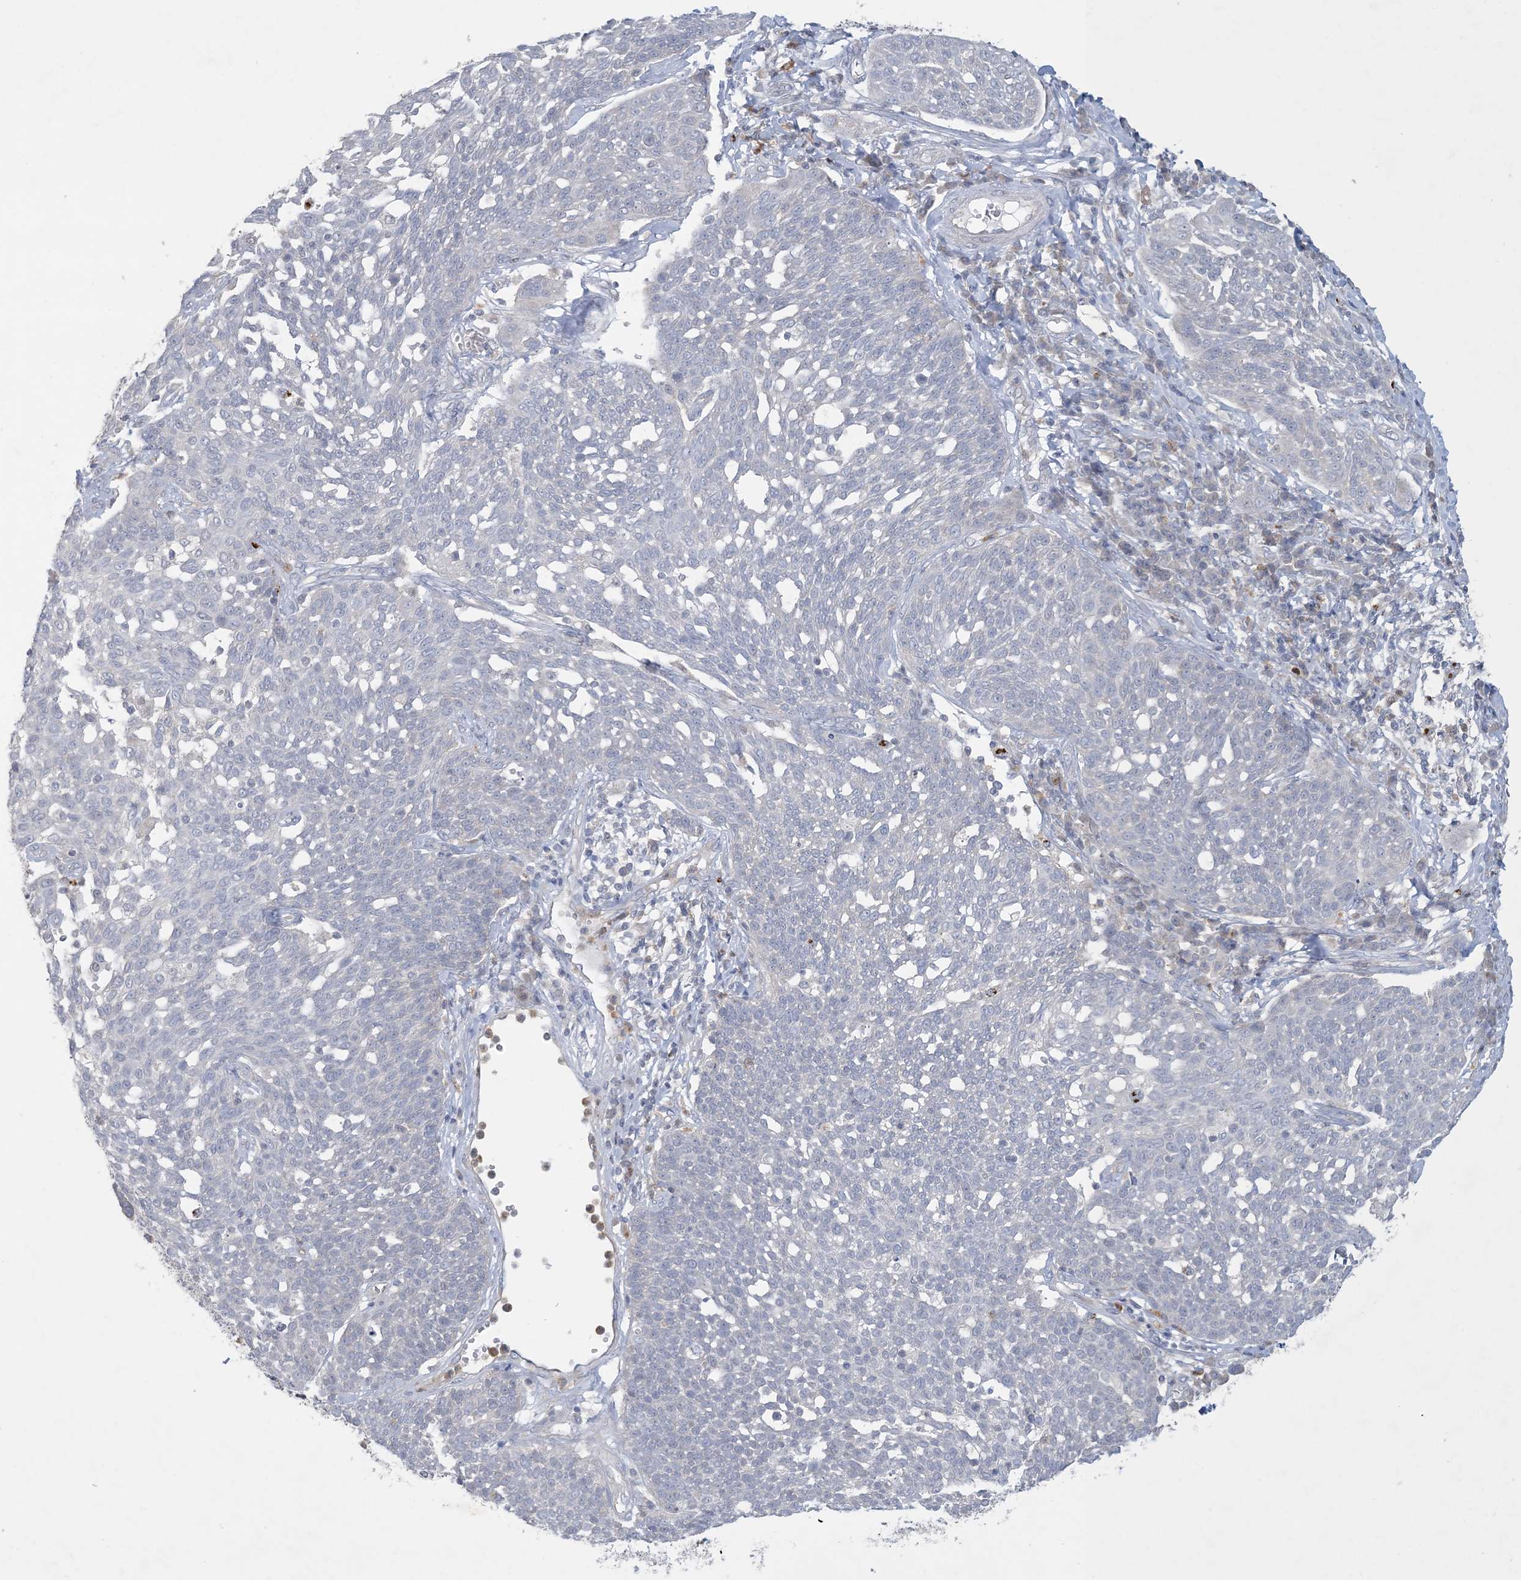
{"staining": {"intensity": "negative", "quantity": "none", "location": "none"}, "tissue": "cervical cancer", "cell_type": "Tumor cells", "image_type": "cancer", "snomed": [{"axis": "morphology", "description": "Squamous cell carcinoma, NOS"}, {"axis": "topography", "description": "Cervix"}], "caption": "Immunohistochemical staining of cervical squamous cell carcinoma shows no significant staining in tumor cells.", "gene": "KIF3A", "patient": {"sex": "female", "age": 34}}